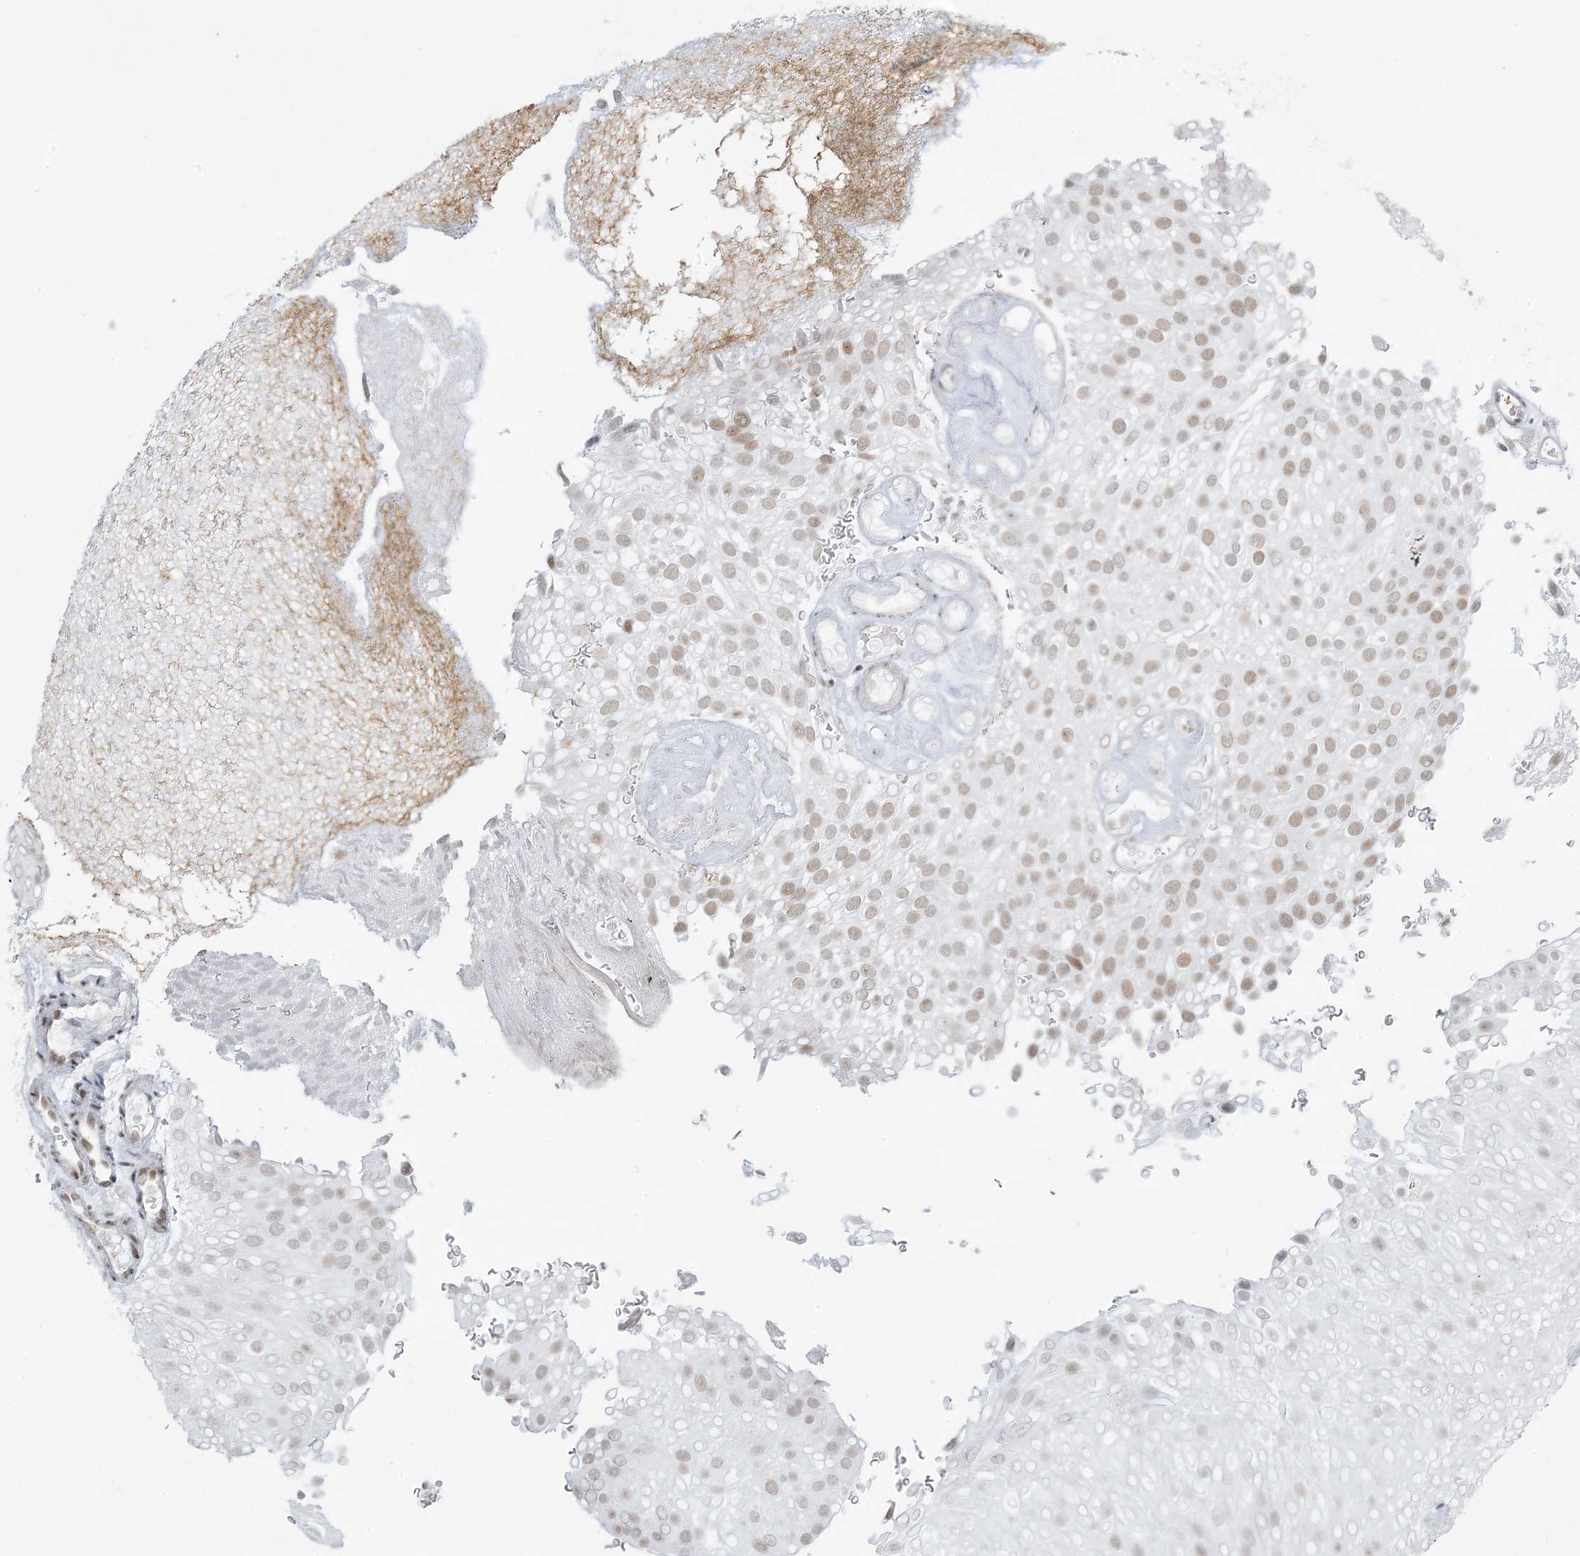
{"staining": {"intensity": "weak", "quantity": ">75%", "location": "nuclear"}, "tissue": "urothelial cancer", "cell_type": "Tumor cells", "image_type": "cancer", "snomed": [{"axis": "morphology", "description": "Urothelial carcinoma, Low grade"}, {"axis": "topography", "description": "Urinary bladder"}], "caption": "High-power microscopy captured an IHC micrograph of low-grade urothelial carcinoma, revealing weak nuclear staining in about >75% of tumor cells. The protein of interest is shown in brown color, while the nuclei are stained blue.", "gene": "ZNF787", "patient": {"sex": "male", "age": 78}}